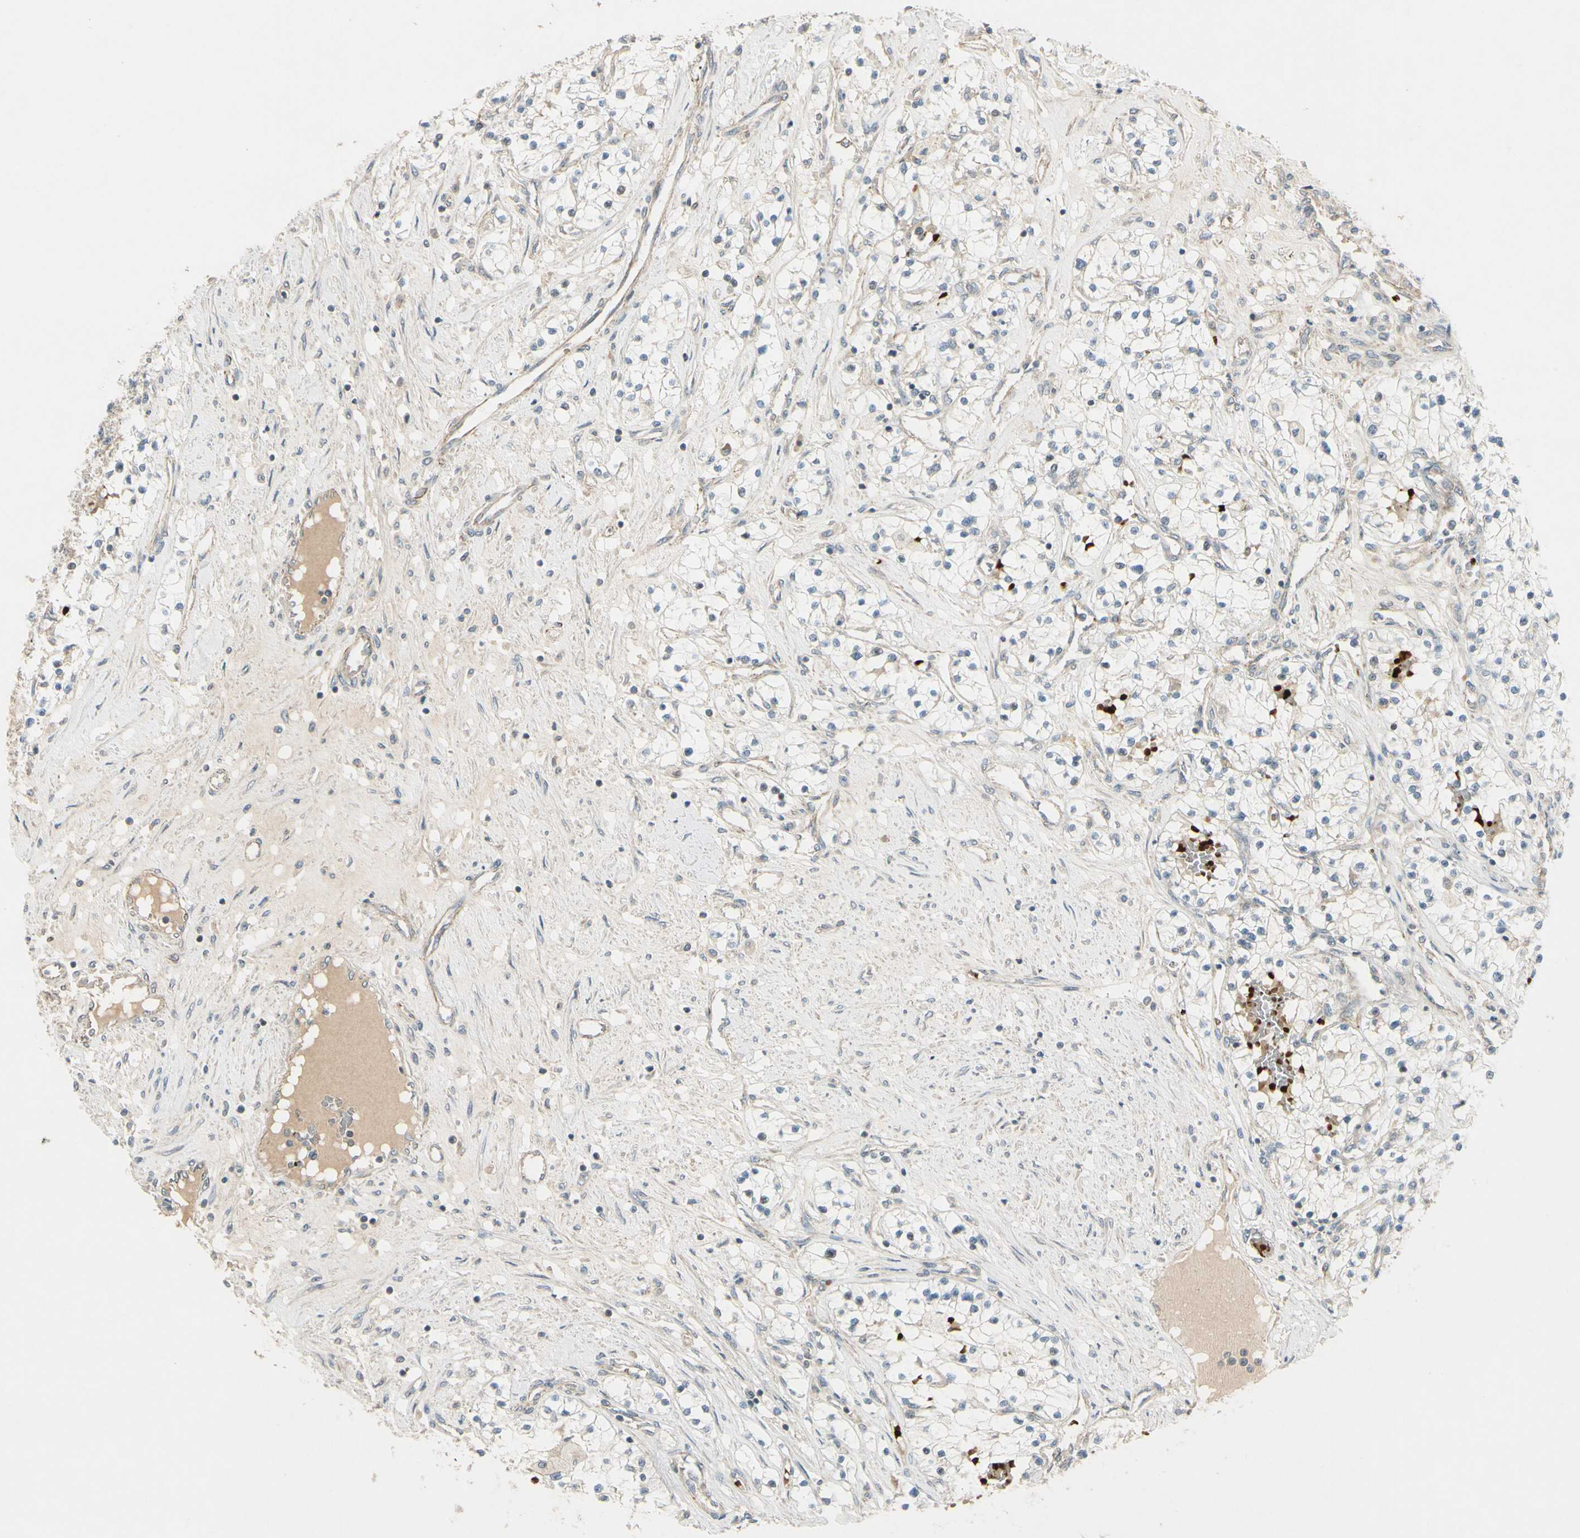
{"staining": {"intensity": "weak", "quantity": "<25%", "location": "cytoplasmic/membranous"}, "tissue": "renal cancer", "cell_type": "Tumor cells", "image_type": "cancer", "snomed": [{"axis": "morphology", "description": "Adenocarcinoma, NOS"}, {"axis": "topography", "description": "Kidney"}], "caption": "Tumor cells are negative for brown protein staining in adenocarcinoma (renal).", "gene": "PPP3CB", "patient": {"sex": "male", "age": 68}}